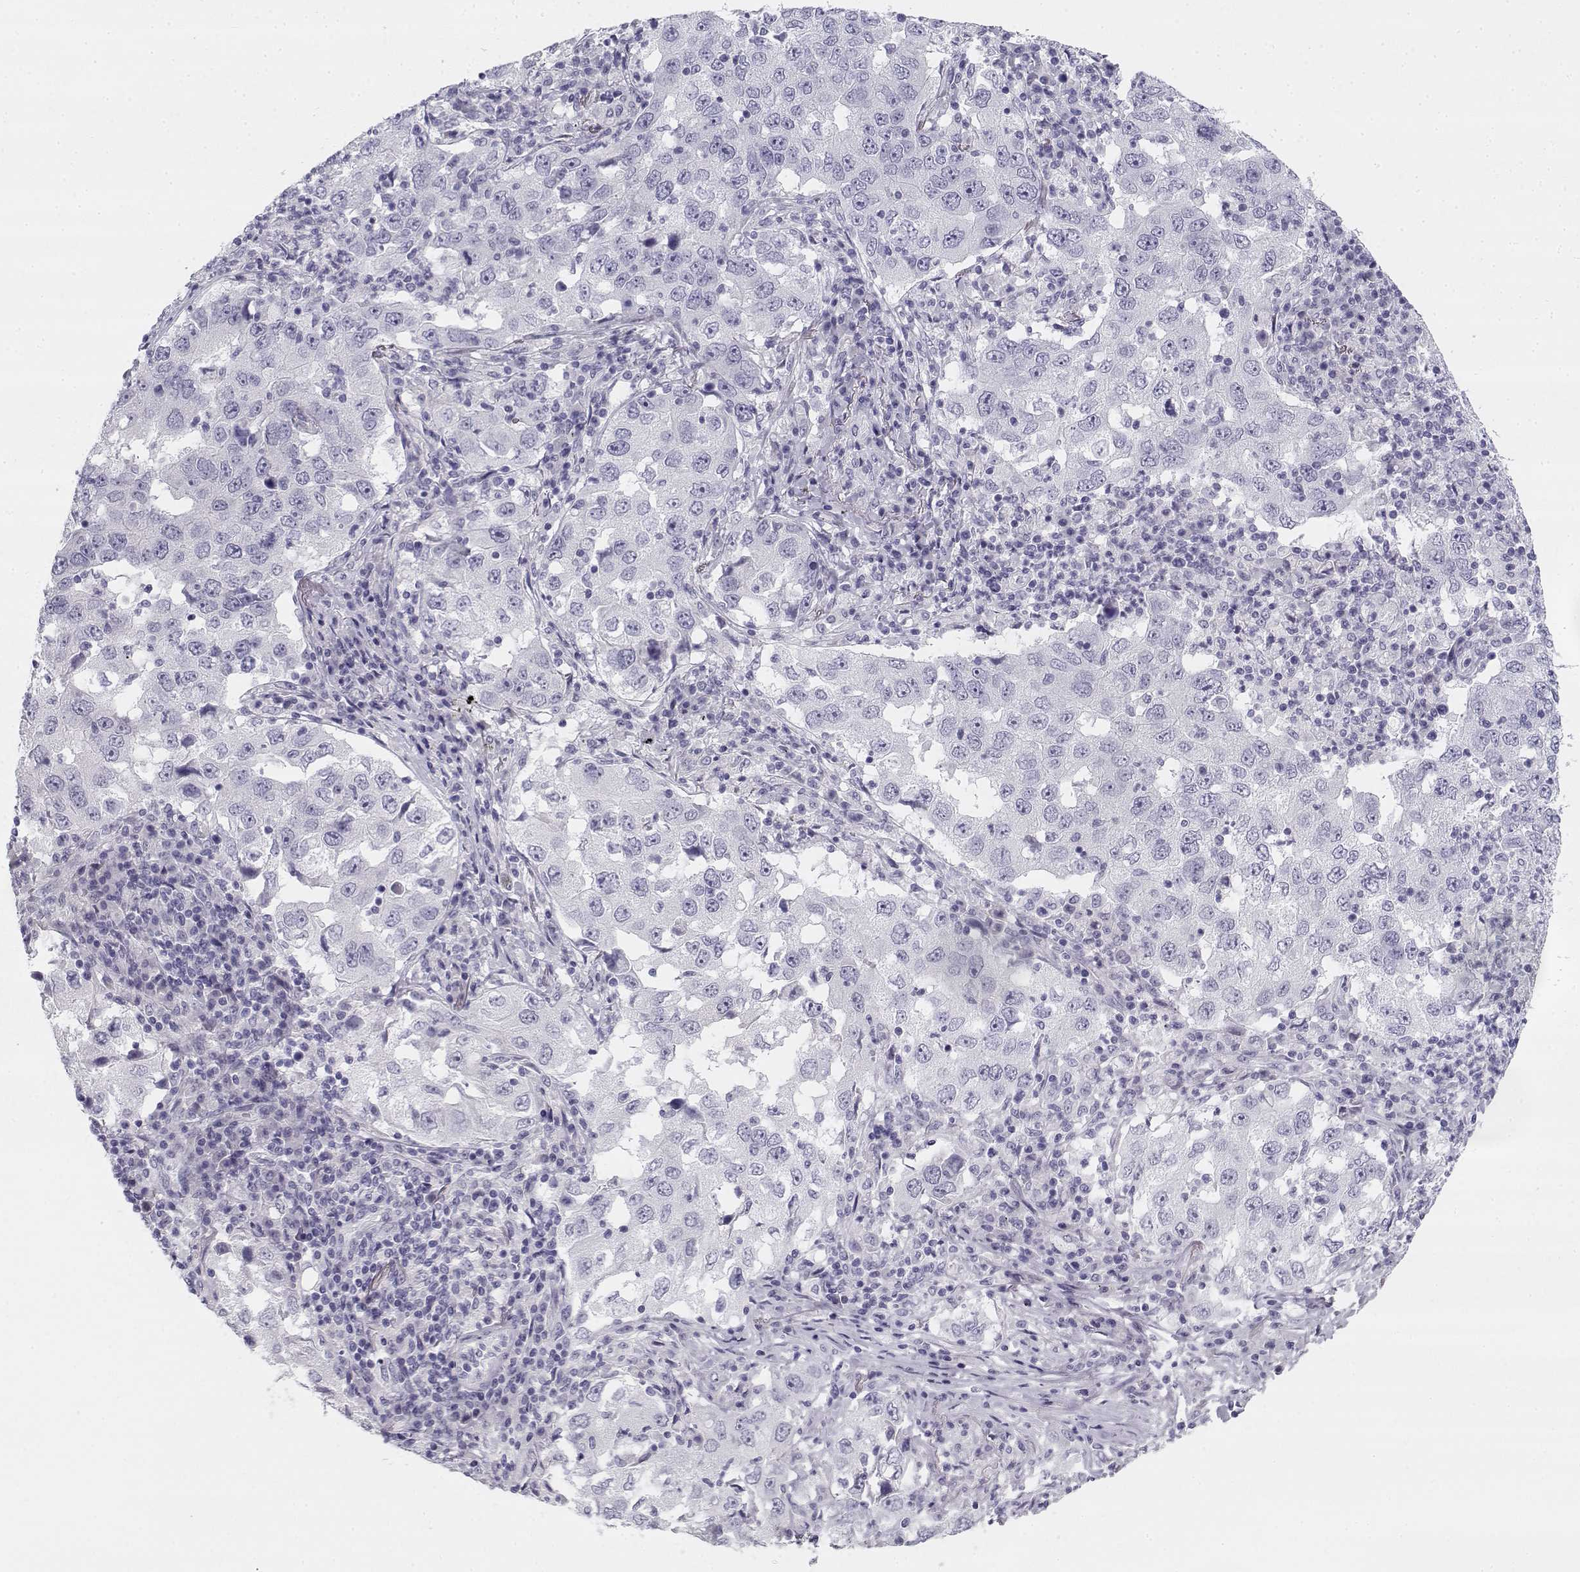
{"staining": {"intensity": "negative", "quantity": "none", "location": "none"}, "tissue": "lung cancer", "cell_type": "Tumor cells", "image_type": "cancer", "snomed": [{"axis": "morphology", "description": "Adenocarcinoma, NOS"}, {"axis": "topography", "description": "Lung"}], "caption": "Immunohistochemical staining of human lung adenocarcinoma exhibits no significant staining in tumor cells.", "gene": "CREB3L3", "patient": {"sex": "male", "age": 73}}